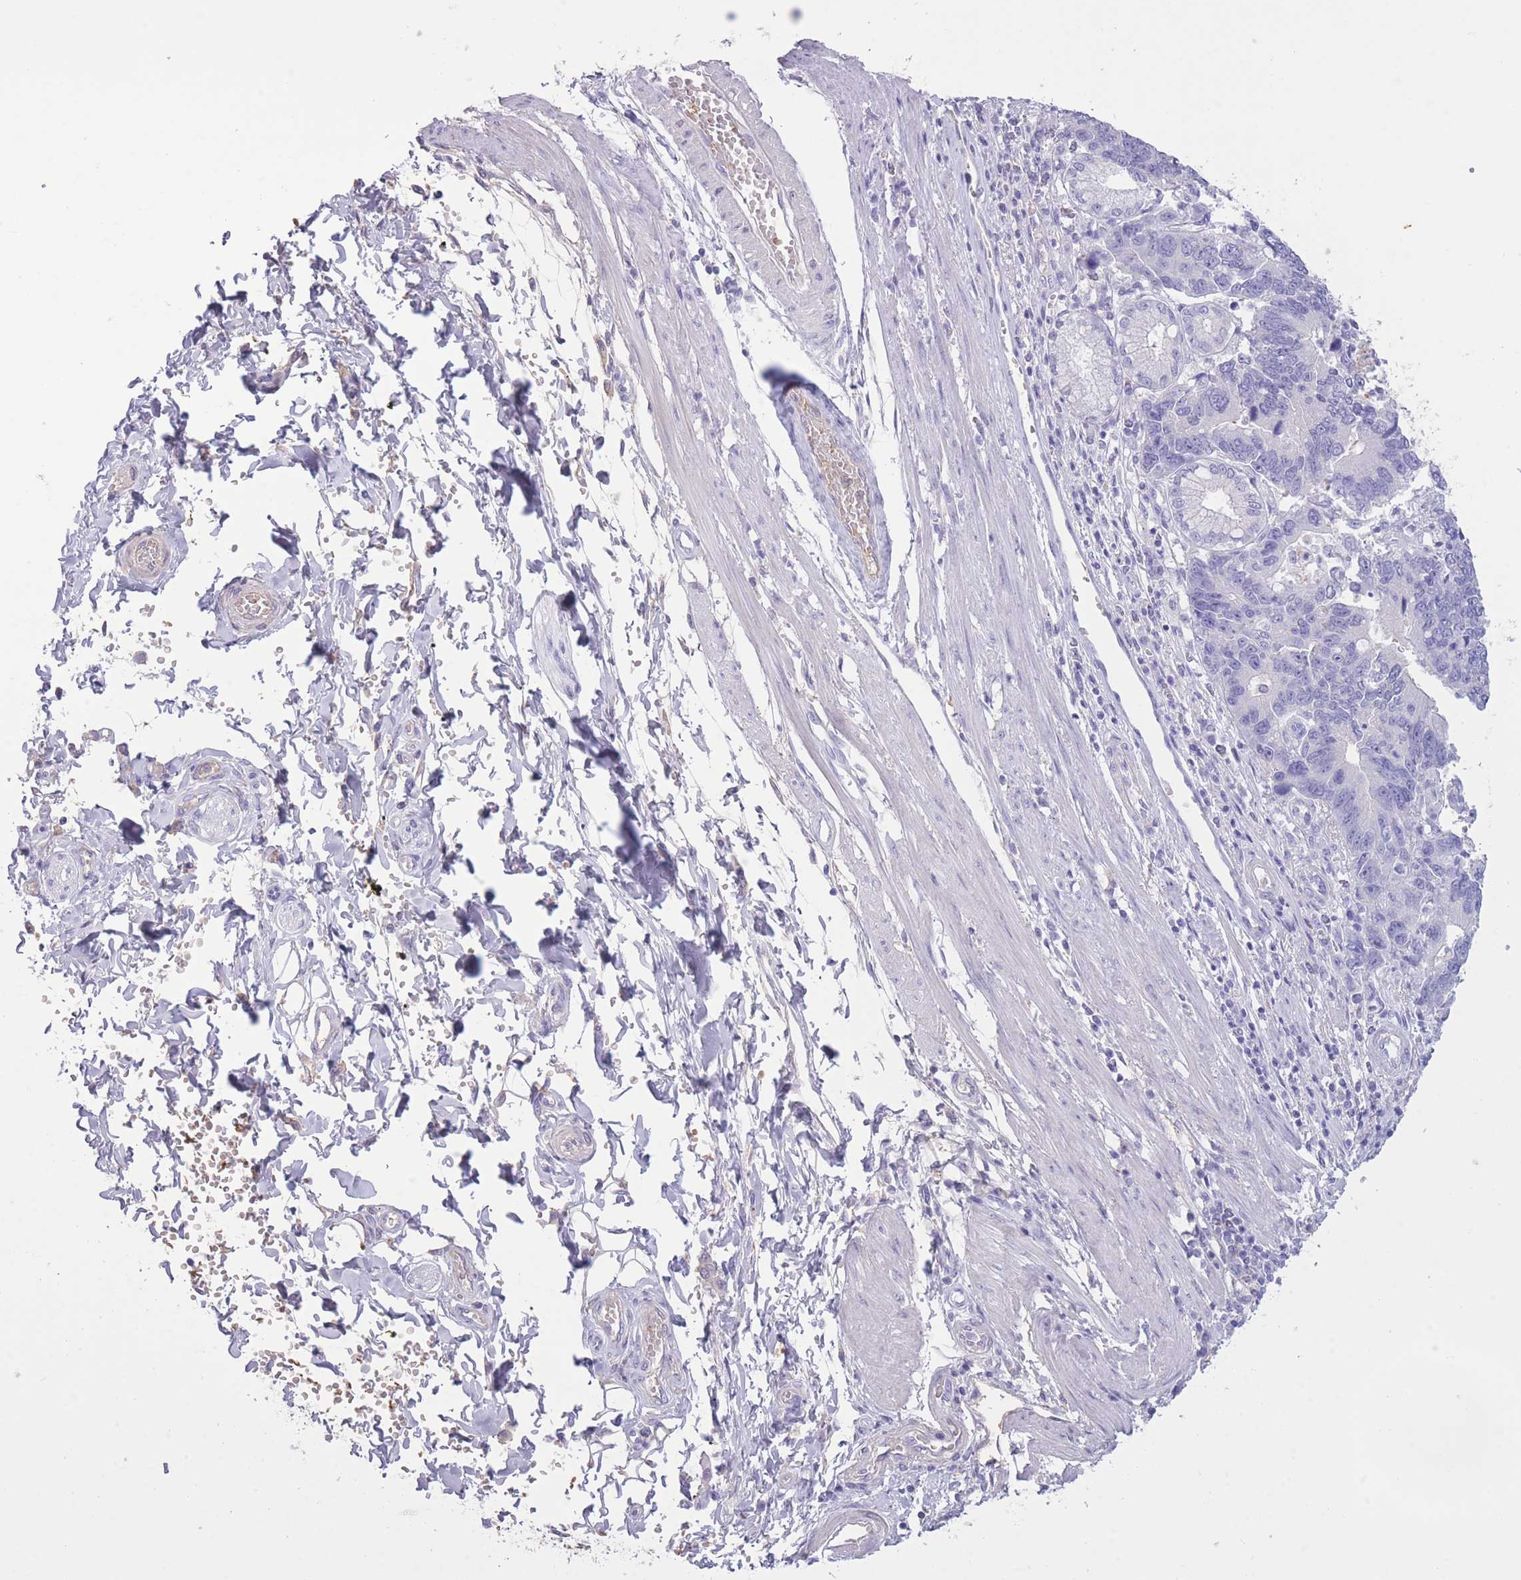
{"staining": {"intensity": "negative", "quantity": "none", "location": "none"}, "tissue": "stomach cancer", "cell_type": "Tumor cells", "image_type": "cancer", "snomed": [{"axis": "morphology", "description": "Adenocarcinoma, NOS"}, {"axis": "topography", "description": "Stomach"}], "caption": "Immunohistochemistry image of neoplastic tissue: human adenocarcinoma (stomach) stained with DAB shows no significant protein expression in tumor cells.", "gene": "AP3S2", "patient": {"sex": "male", "age": 59}}